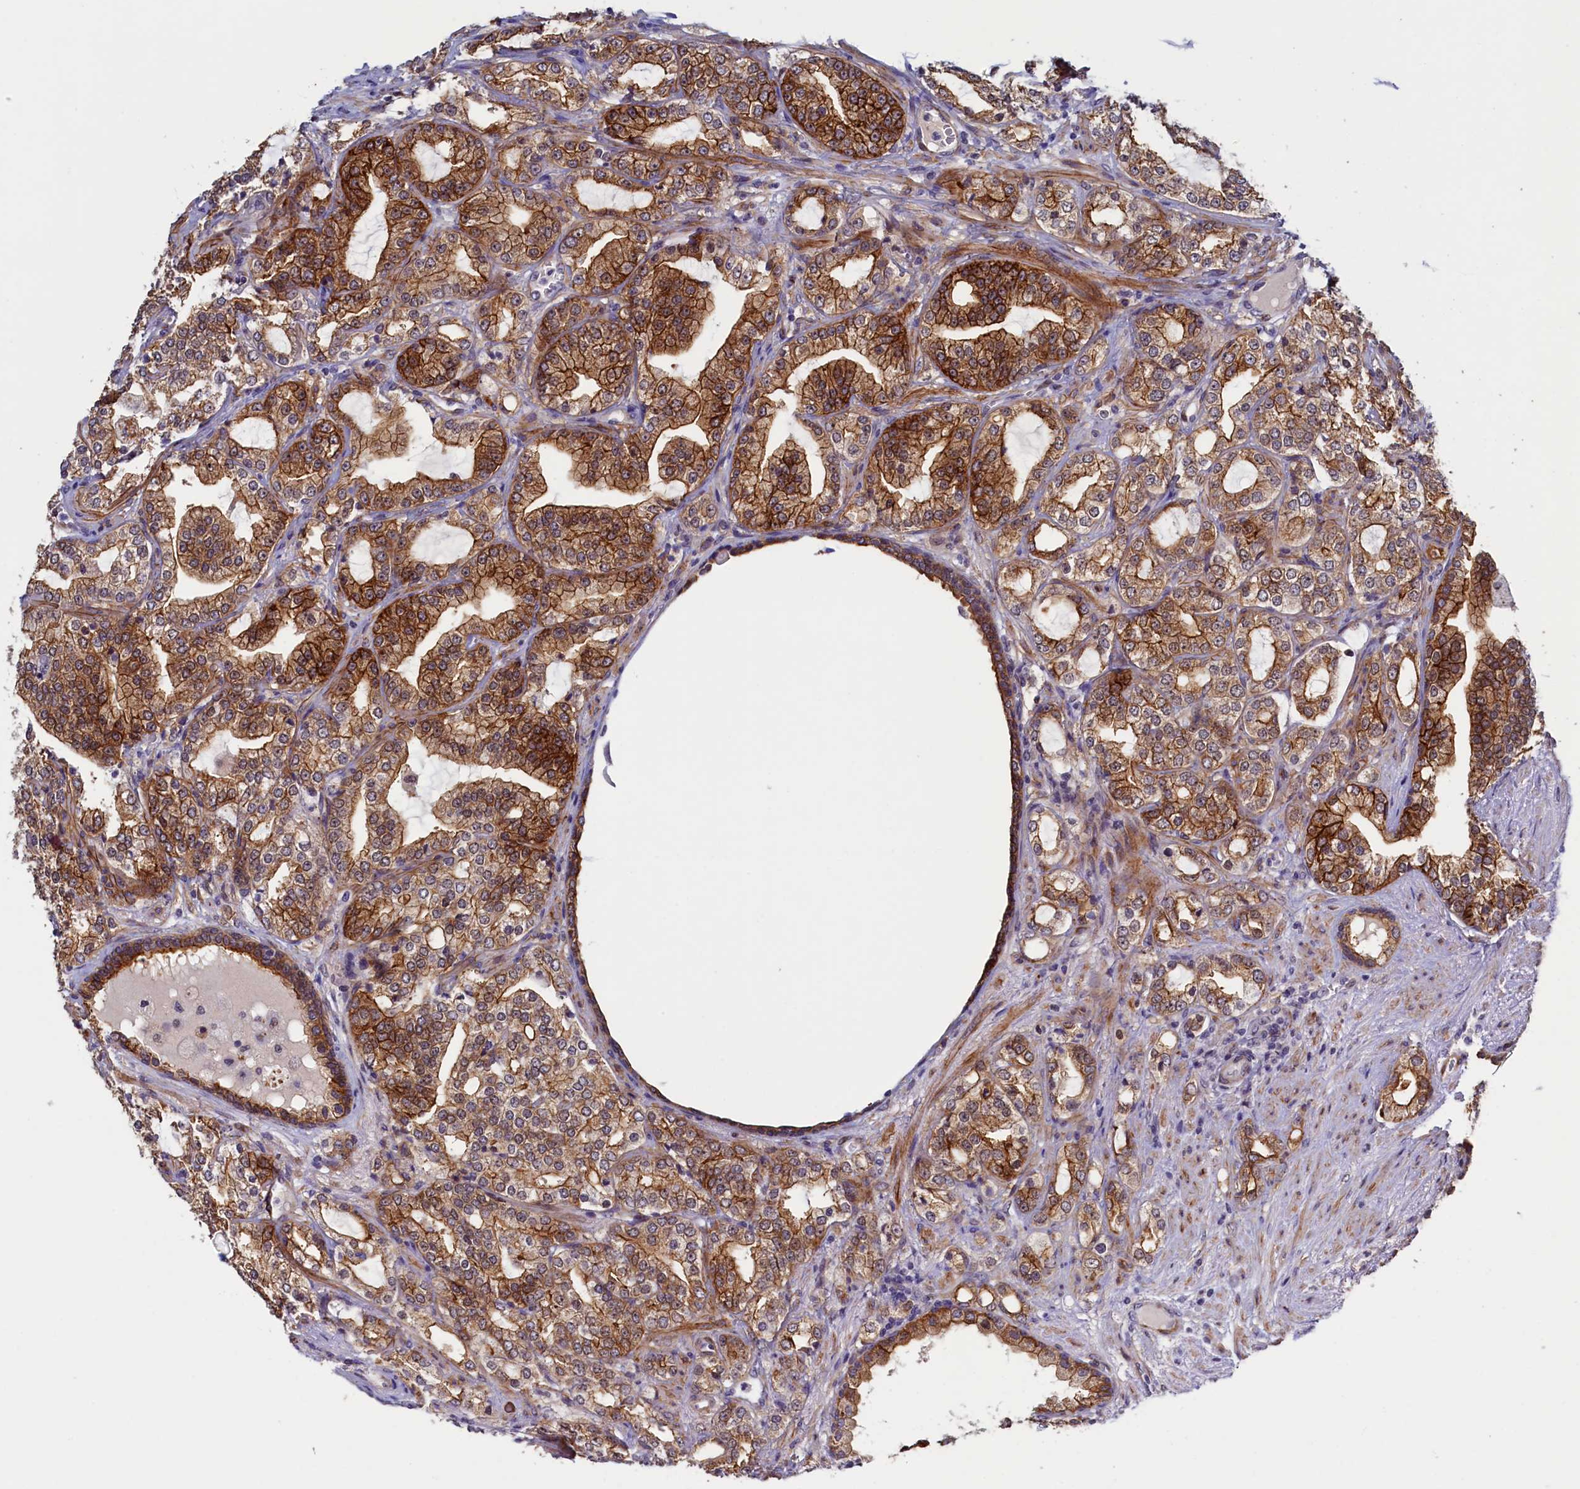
{"staining": {"intensity": "strong", "quantity": ">75%", "location": "cytoplasmic/membranous"}, "tissue": "prostate cancer", "cell_type": "Tumor cells", "image_type": "cancer", "snomed": [{"axis": "morphology", "description": "Adenocarcinoma, High grade"}, {"axis": "topography", "description": "Prostate"}], "caption": "A high amount of strong cytoplasmic/membranous positivity is seen in about >75% of tumor cells in prostate cancer tissue.", "gene": "PACSIN3", "patient": {"sex": "male", "age": 64}}